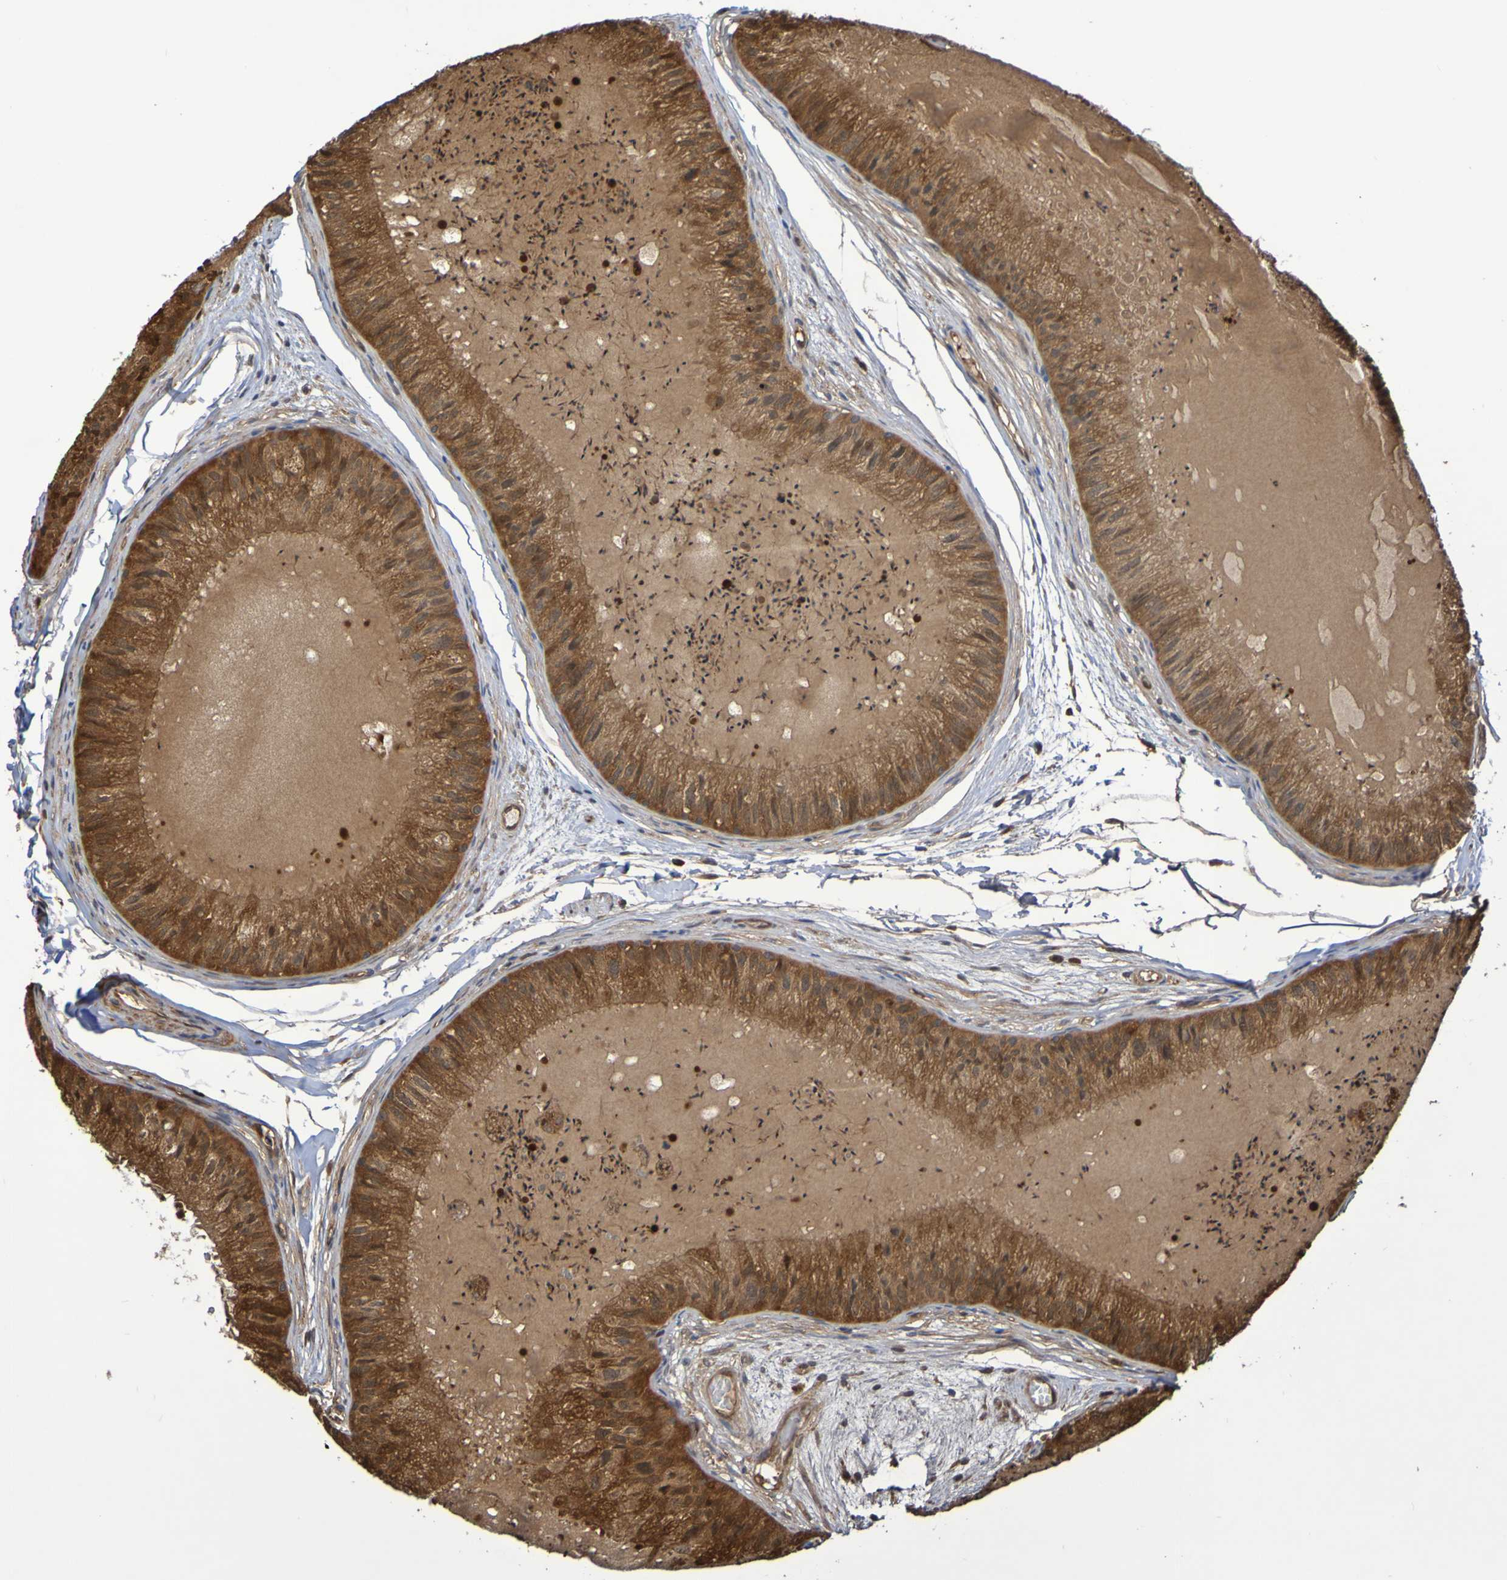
{"staining": {"intensity": "strong", "quantity": ">75%", "location": "cytoplasmic/membranous"}, "tissue": "epididymis", "cell_type": "Glandular cells", "image_type": "normal", "snomed": [{"axis": "morphology", "description": "Normal tissue, NOS"}, {"axis": "topography", "description": "Epididymis"}], "caption": "DAB (3,3'-diaminobenzidine) immunohistochemical staining of normal human epididymis displays strong cytoplasmic/membranous protein expression in about >75% of glandular cells. Ihc stains the protein of interest in brown and the nuclei are stained blue.", "gene": "SERPINB6", "patient": {"sex": "male", "age": 31}}